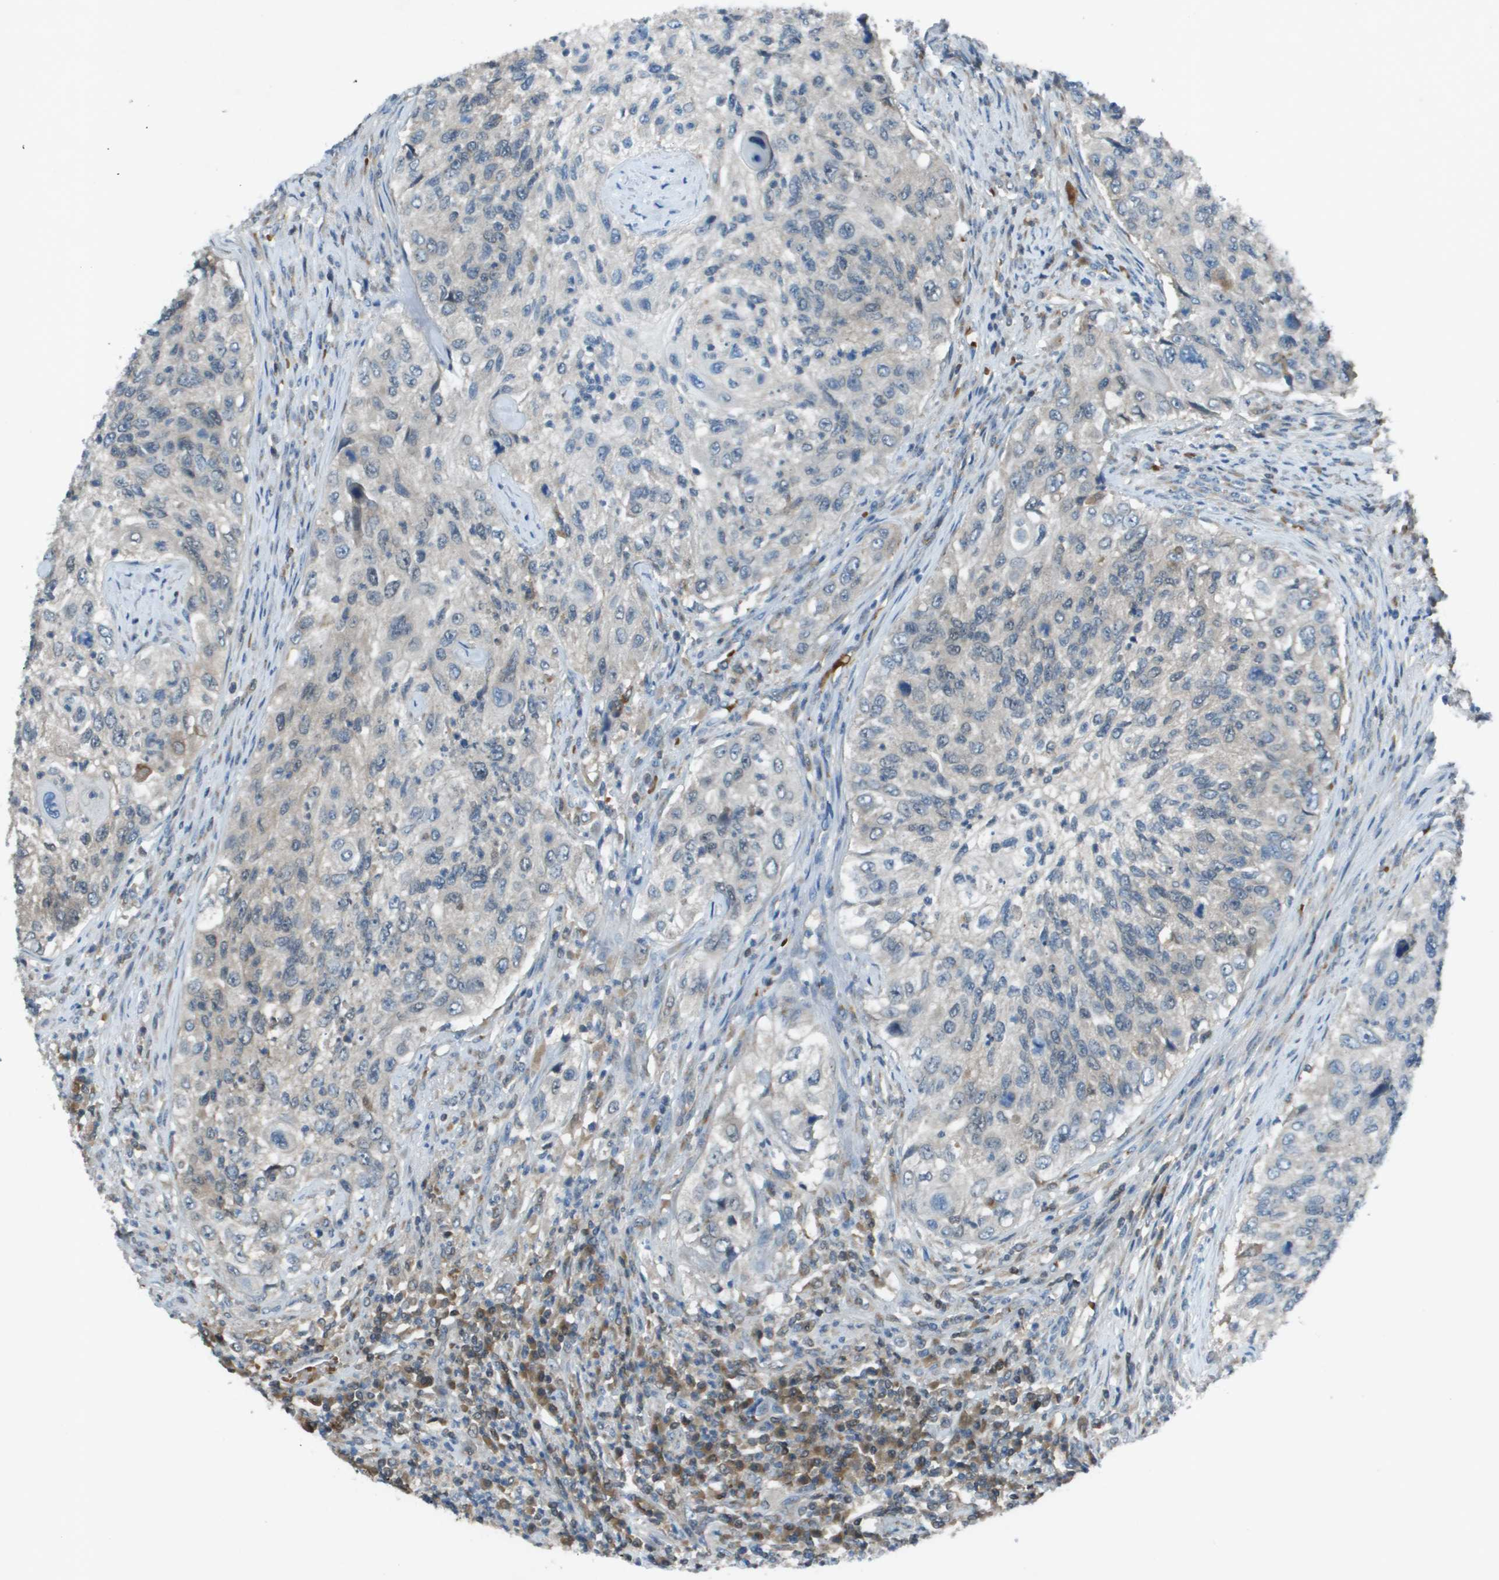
{"staining": {"intensity": "weak", "quantity": "<25%", "location": "cytoplasmic/membranous"}, "tissue": "urothelial cancer", "cell_type": "Tumor cells", "image_type": "cancer", "snomed": [{"axis": "morphology", "description": "Urothelial carcinoma, High grade"}, {"axis": "topography", "description": "Urinary bladder"}], "caption": "This is an immunohistochemistry photomicrograph of urothelial carcinoma (high-grade). There is no expression in tumor cells.", "gene": "CAMK4", "patient": {"sex": "female", "age": 60}}